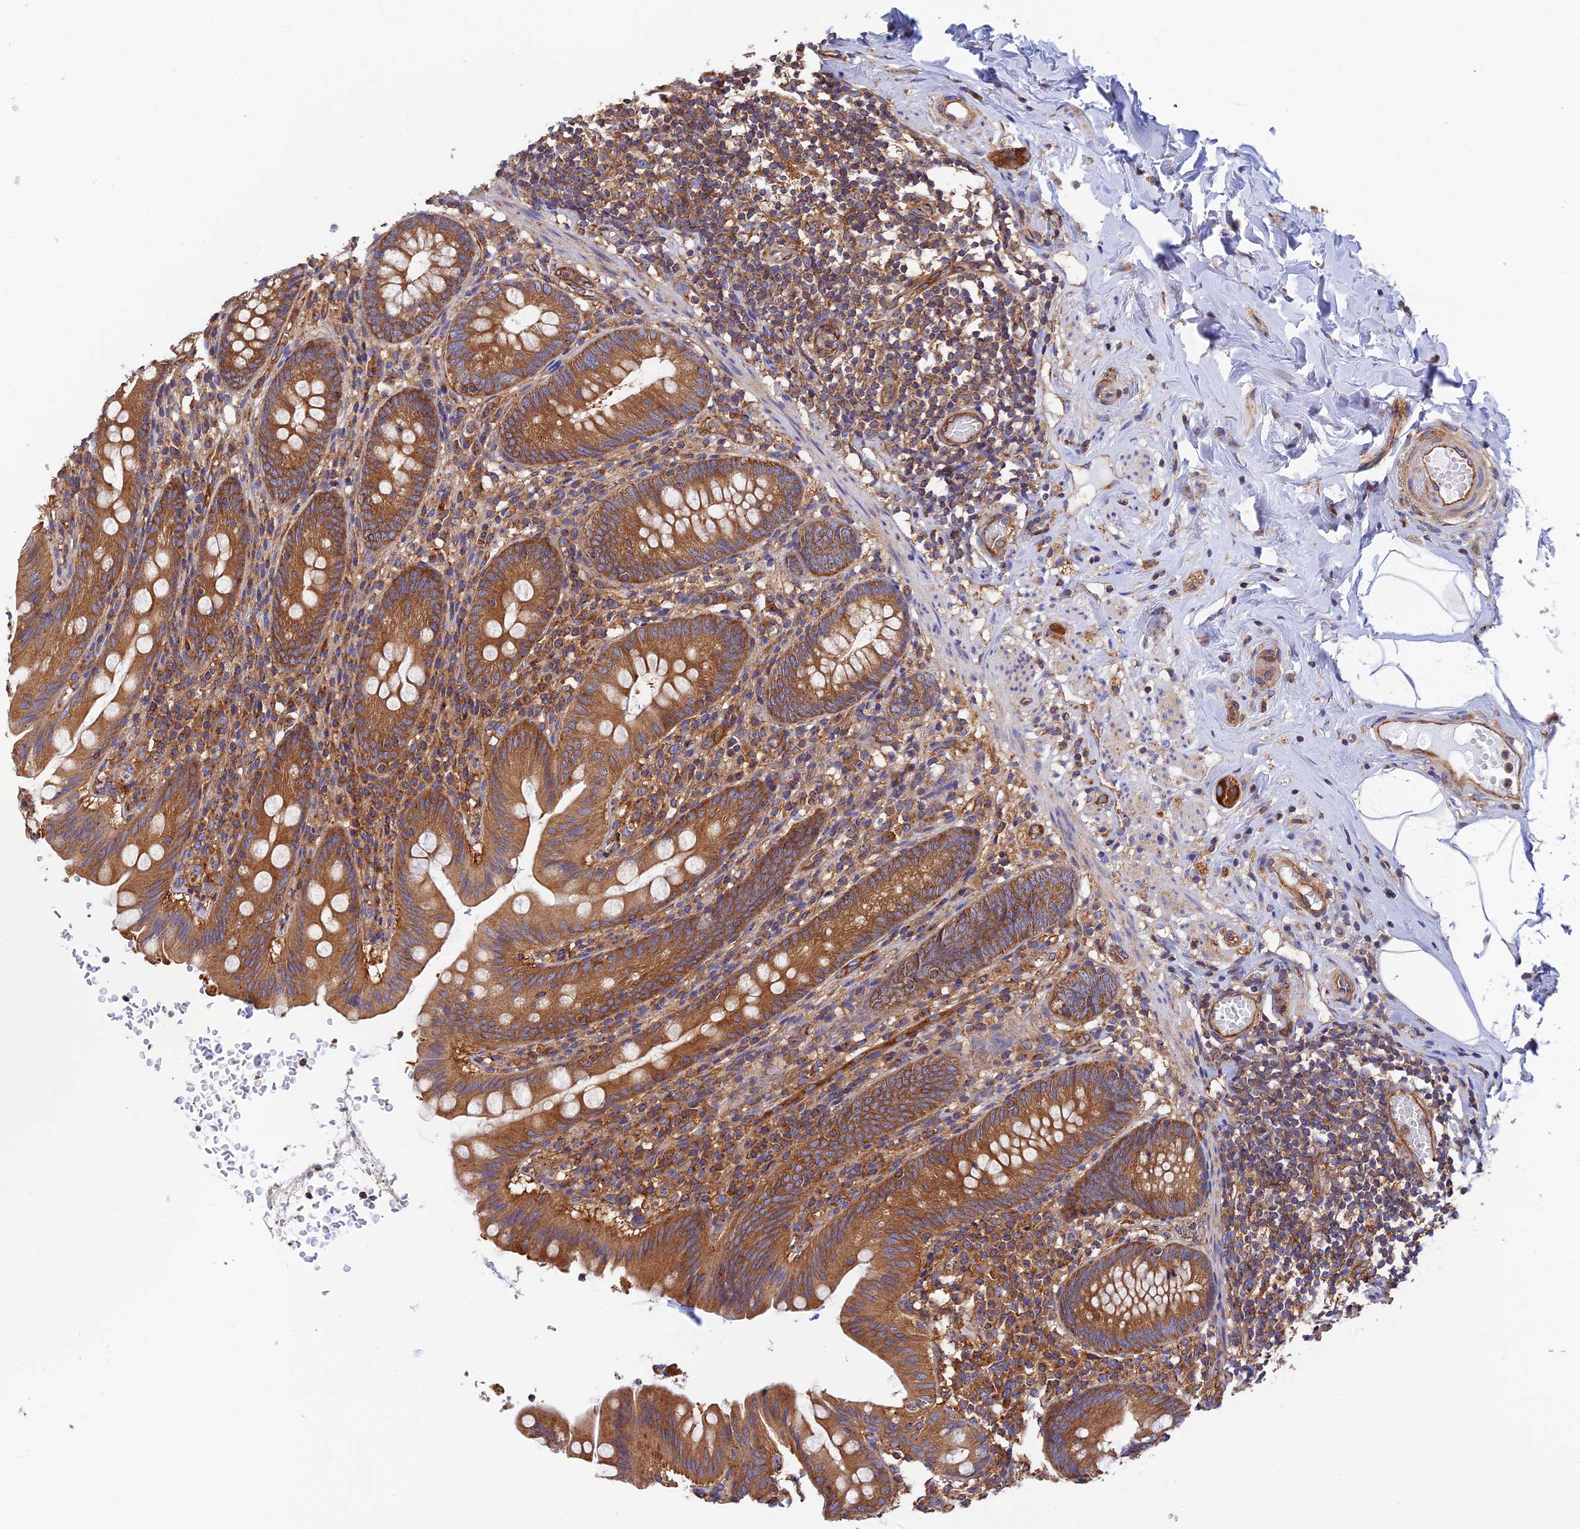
{"staining": {"intensity": "strong", "quantity": ">75%", "location": "cytoplasmic/membranous"}, "tissue": "appendix", "cell_type": "Glandular cells", "image_type": "normal", "snomed": [{"axis": "morphology", "description": "Normal tissue, NOS"}, {"axis": "topography", "description": "Appendix"}], "caption": "The immunohistochemical stain labels strong cytoplasmic/membranous expression in glandular cells of benign appendix. The staining was performed using DAB (3,3'-diaminobenzidine), with brown indicating positive protein expression. Nuclei are stained blue with hematoxylin.", "gene": "DCTN2", "patient": {"sex": "male", "age": 55}}